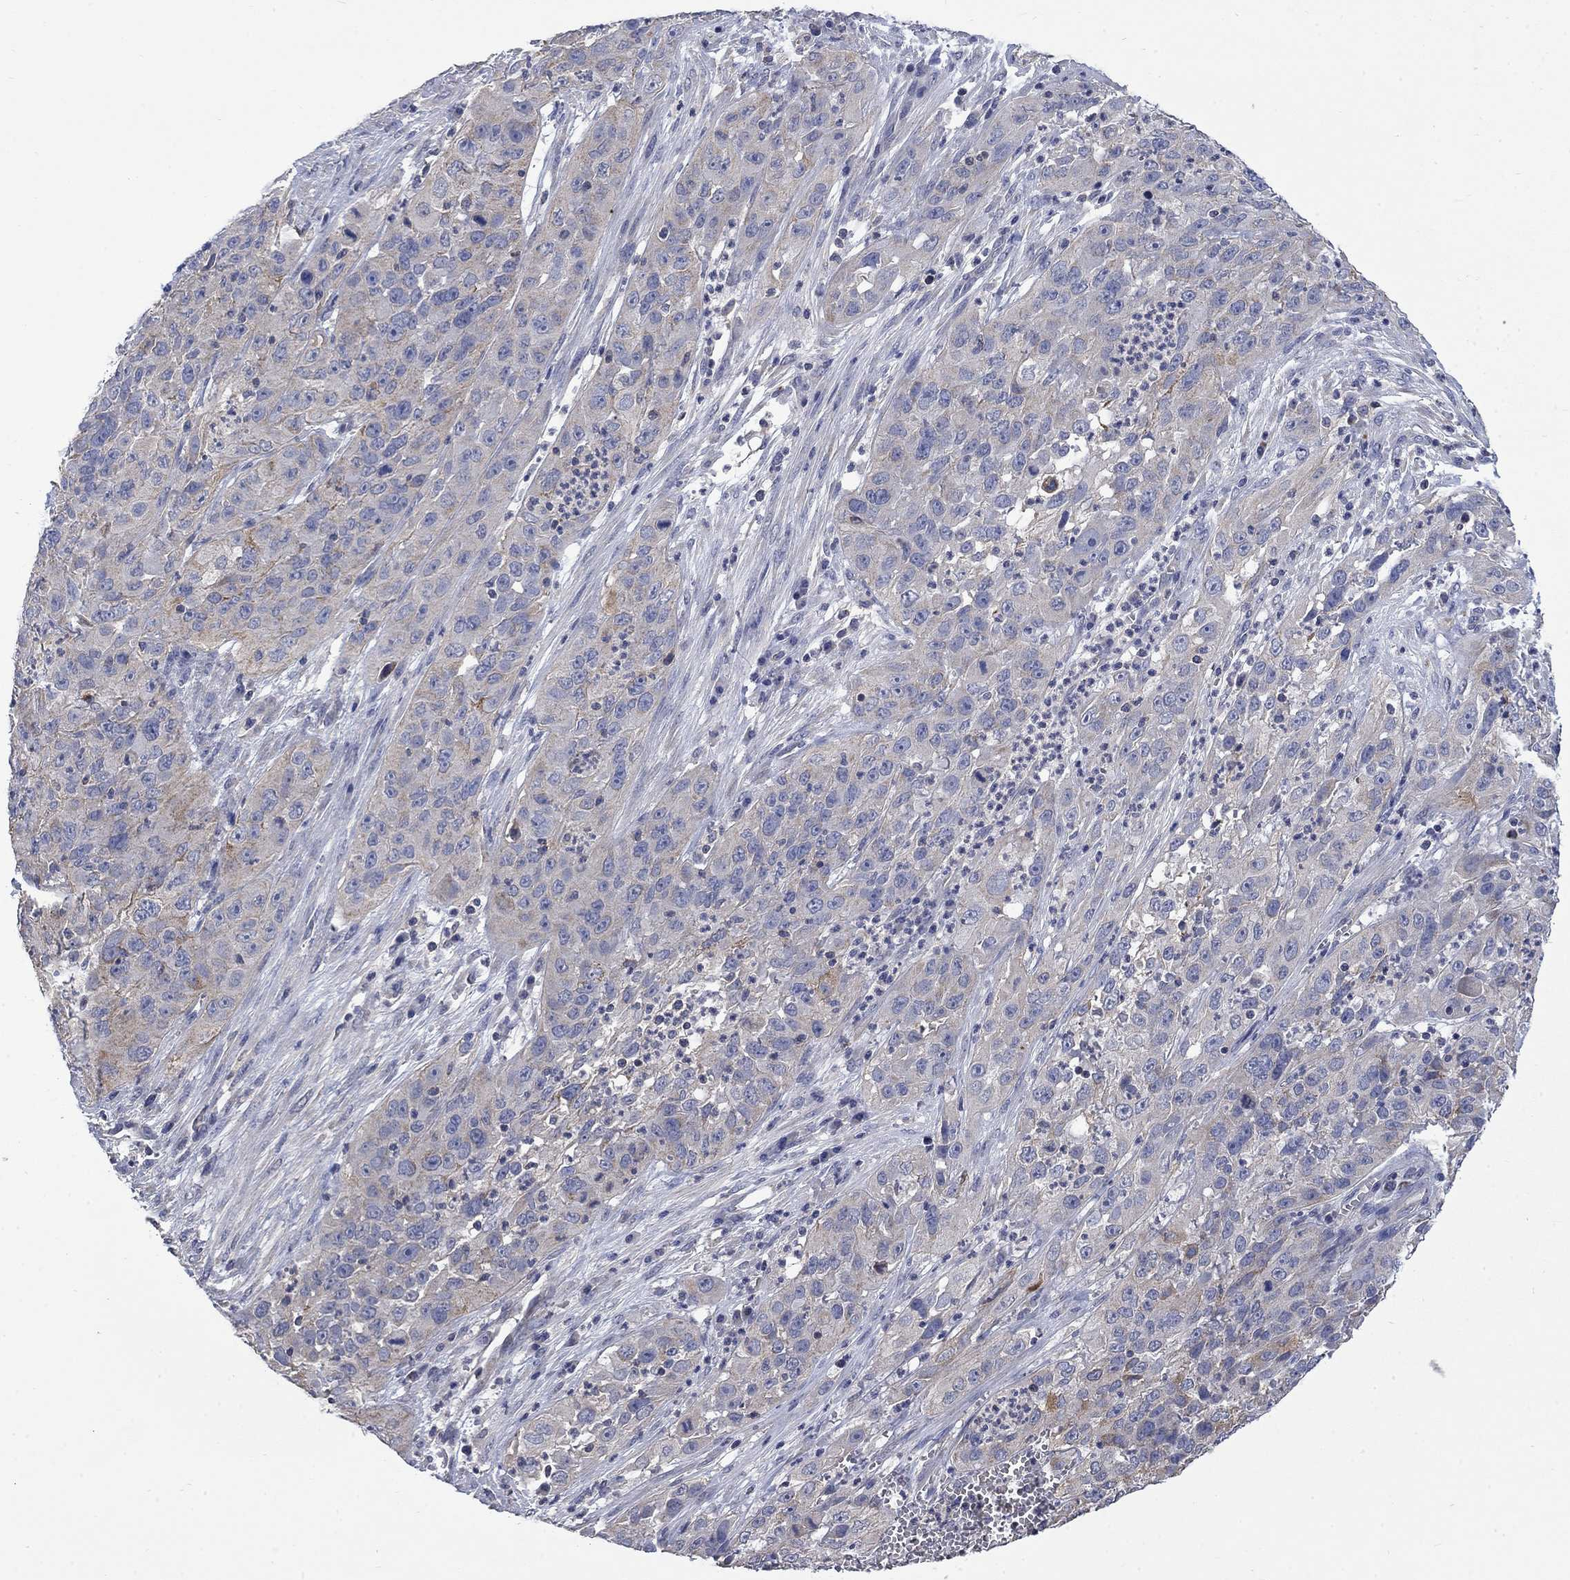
{"staining": {"intensity": "weak", "quantity": "25%-75%", "location": "cytoplasmic/membranous"}, "tissue": "cervical cancer", "cell_type": "Tumor cells", "image_type": "cancer", "snomed": [{"axis": "morphology", "description": "Squamous cell carcinoma, NOS"}, {"axis": "topography", "description": "Cervix"}], "caption": "High-magnification brightfield microscopy of cervical cancer (squamous cell carcinoma) stained with DAB (brown) and counterstained with hematoxylin (blue). tumor cells exhibit weak cytoplasmic/membranous expression is present in approximately25%-75% of cells.", "gene": "HSPA12A", "patient": {"sex": "female", "age": 32}}